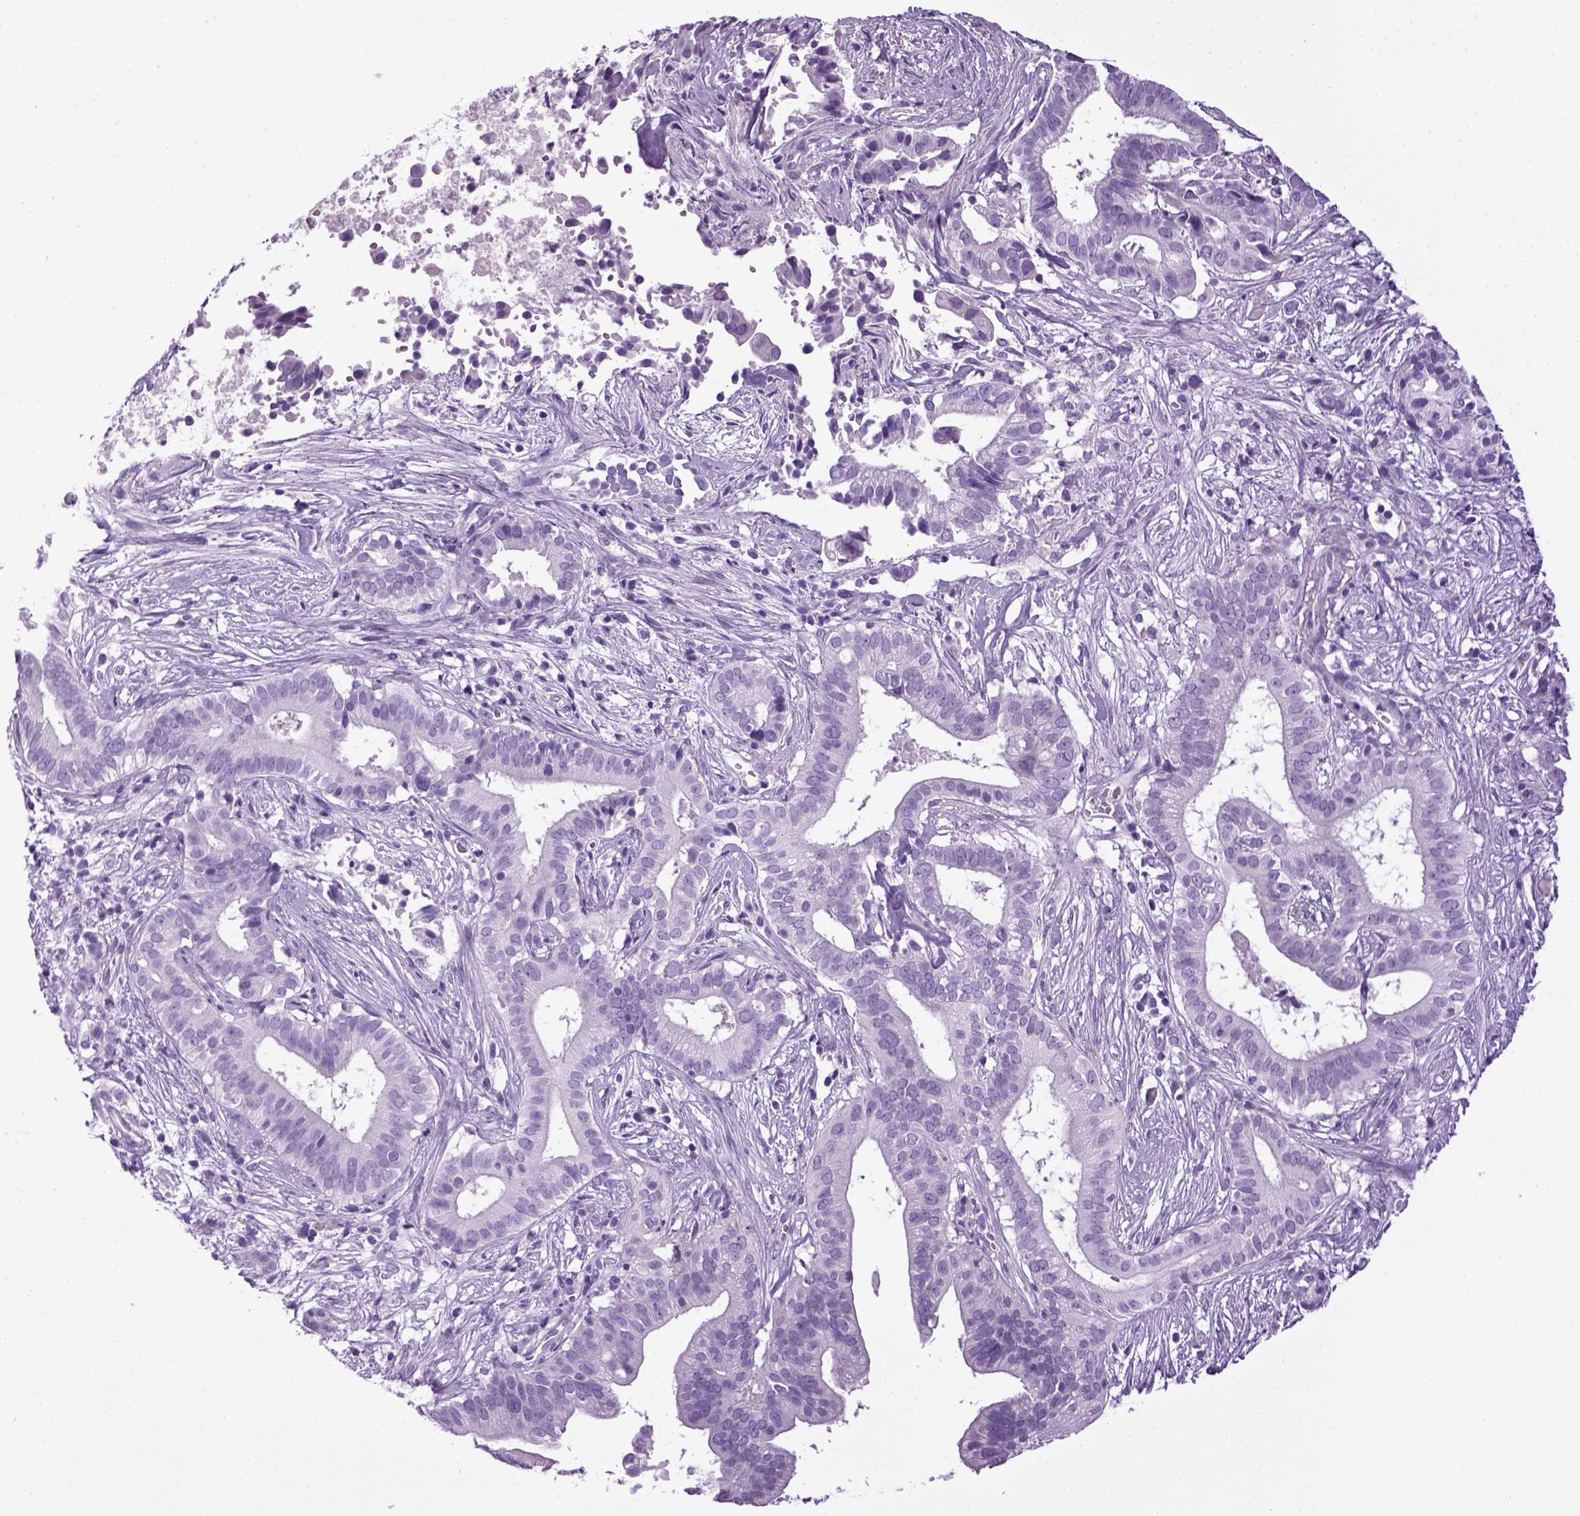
{"staining": {"intensity": "negative", "quantity": "none", "location": "none"}, "tissue": "pancreatic cancer", "cell_type": "Tumor cells", "image_type": "cancer", "snomed": [{"axis": "morphology", "description": "Adenocarcinoma, NOS"}, {"axis": "topography", "description": "Pancreas"}], "caption": "An IHC histopathology image of pancreatic cancer (adenocarcinoma) is shown. There is no staining in tumor cells of pancreatic cancer (adenocarcinoma).", "gene": "HMCN2", "patient": {"sex": "male", "age": 61}}